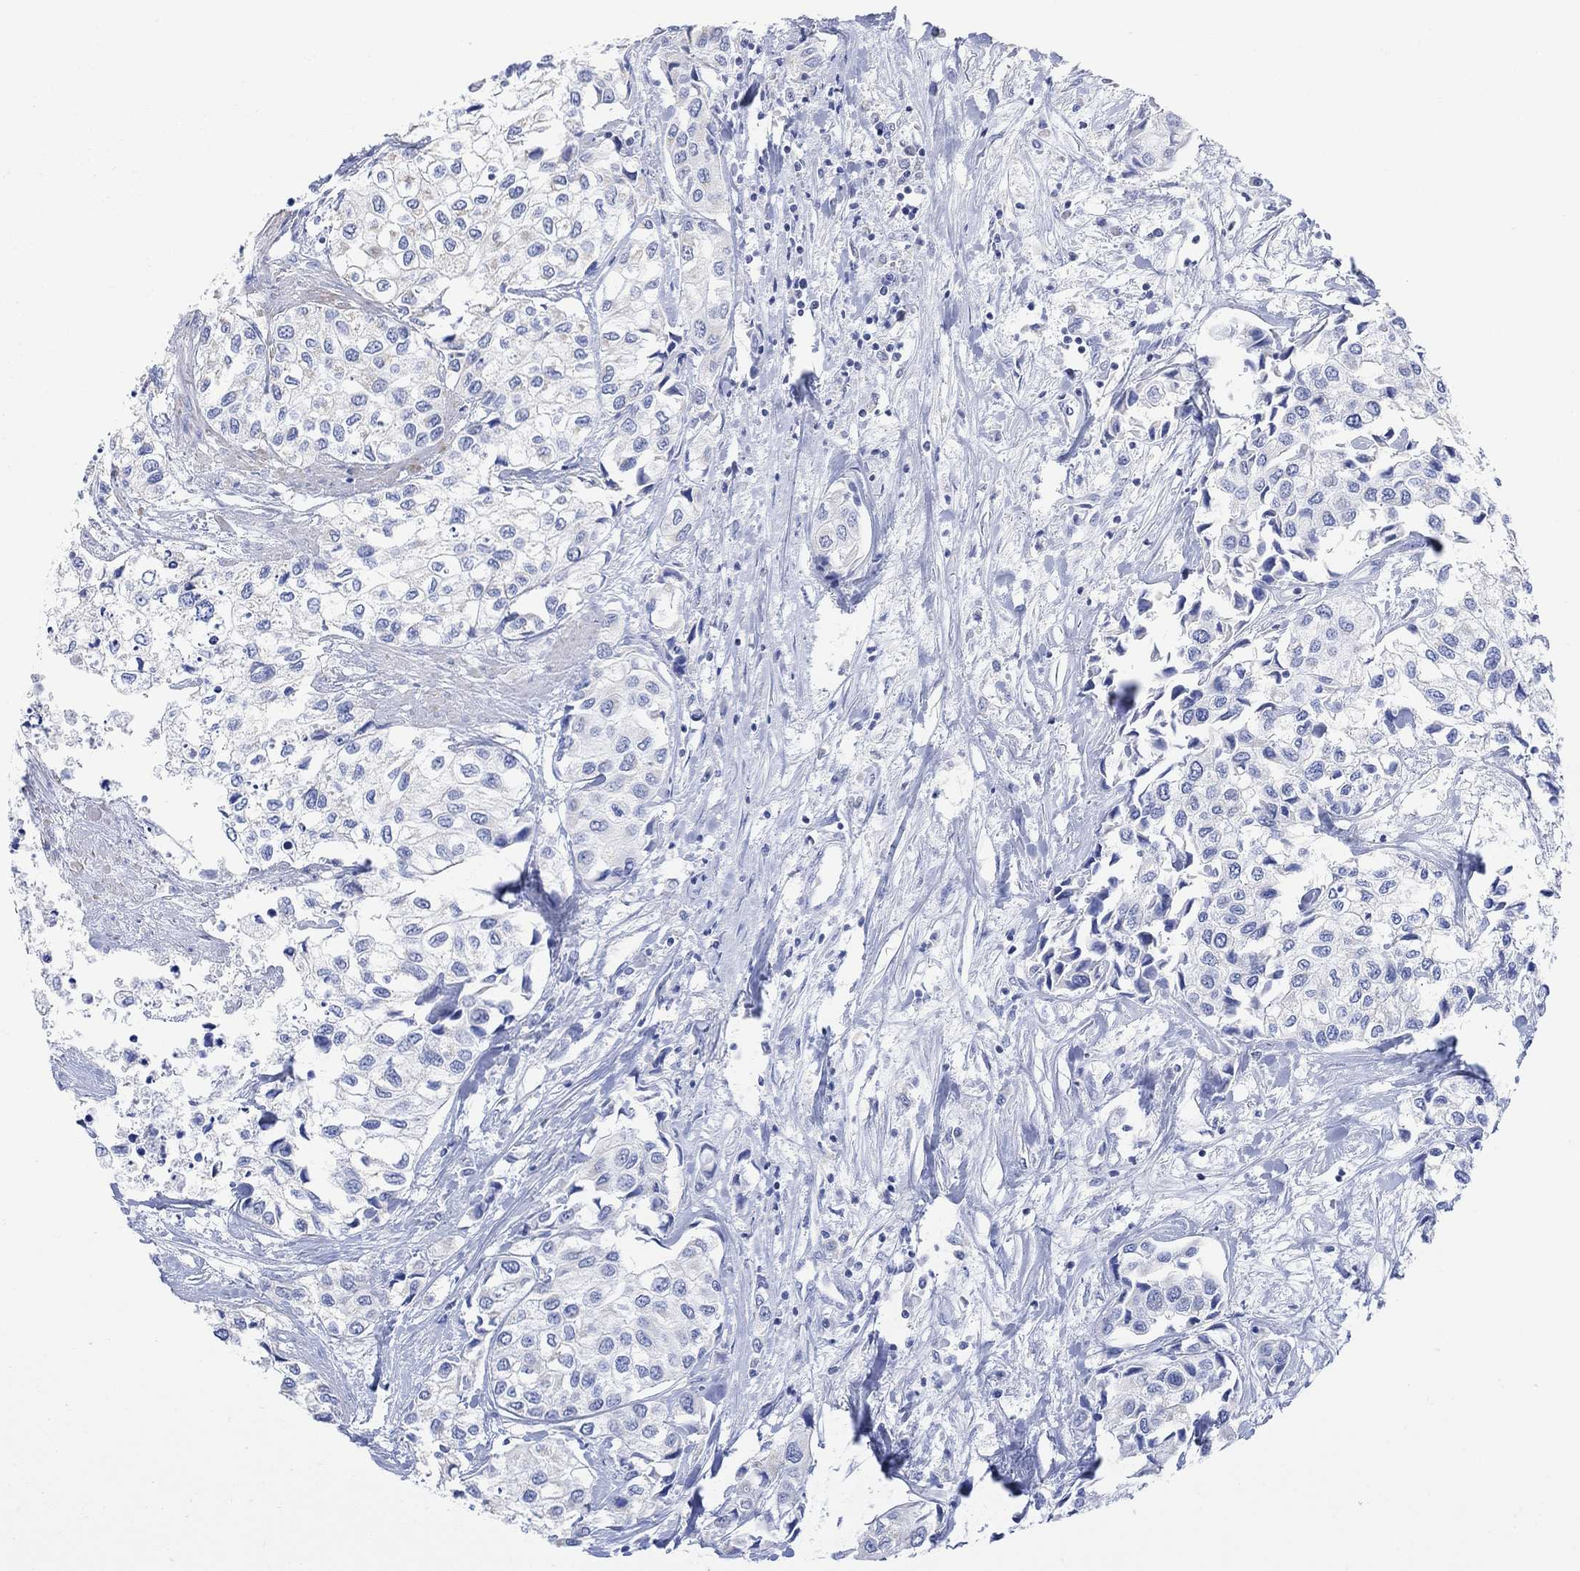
{"staining": {"intensity": "negative", "quantity": "none", "location": "none"}, "tissue": "urothelial cancer", "cell_type": "Tumor cells", "image_type": "cancer", "snomed": [{"axis": "morphology", "description": "Urothelial carcinoma, High grade"}, {"axis": "topography", "description": "Urinary bladder"}], "caption": "Immunohistochemistry (IHC) of urothelial carcinoma (high-grade) demonstrates no expression in tumor cells.", "gene": "SYT12", "patient": {"sex": "male", "age": 73}}